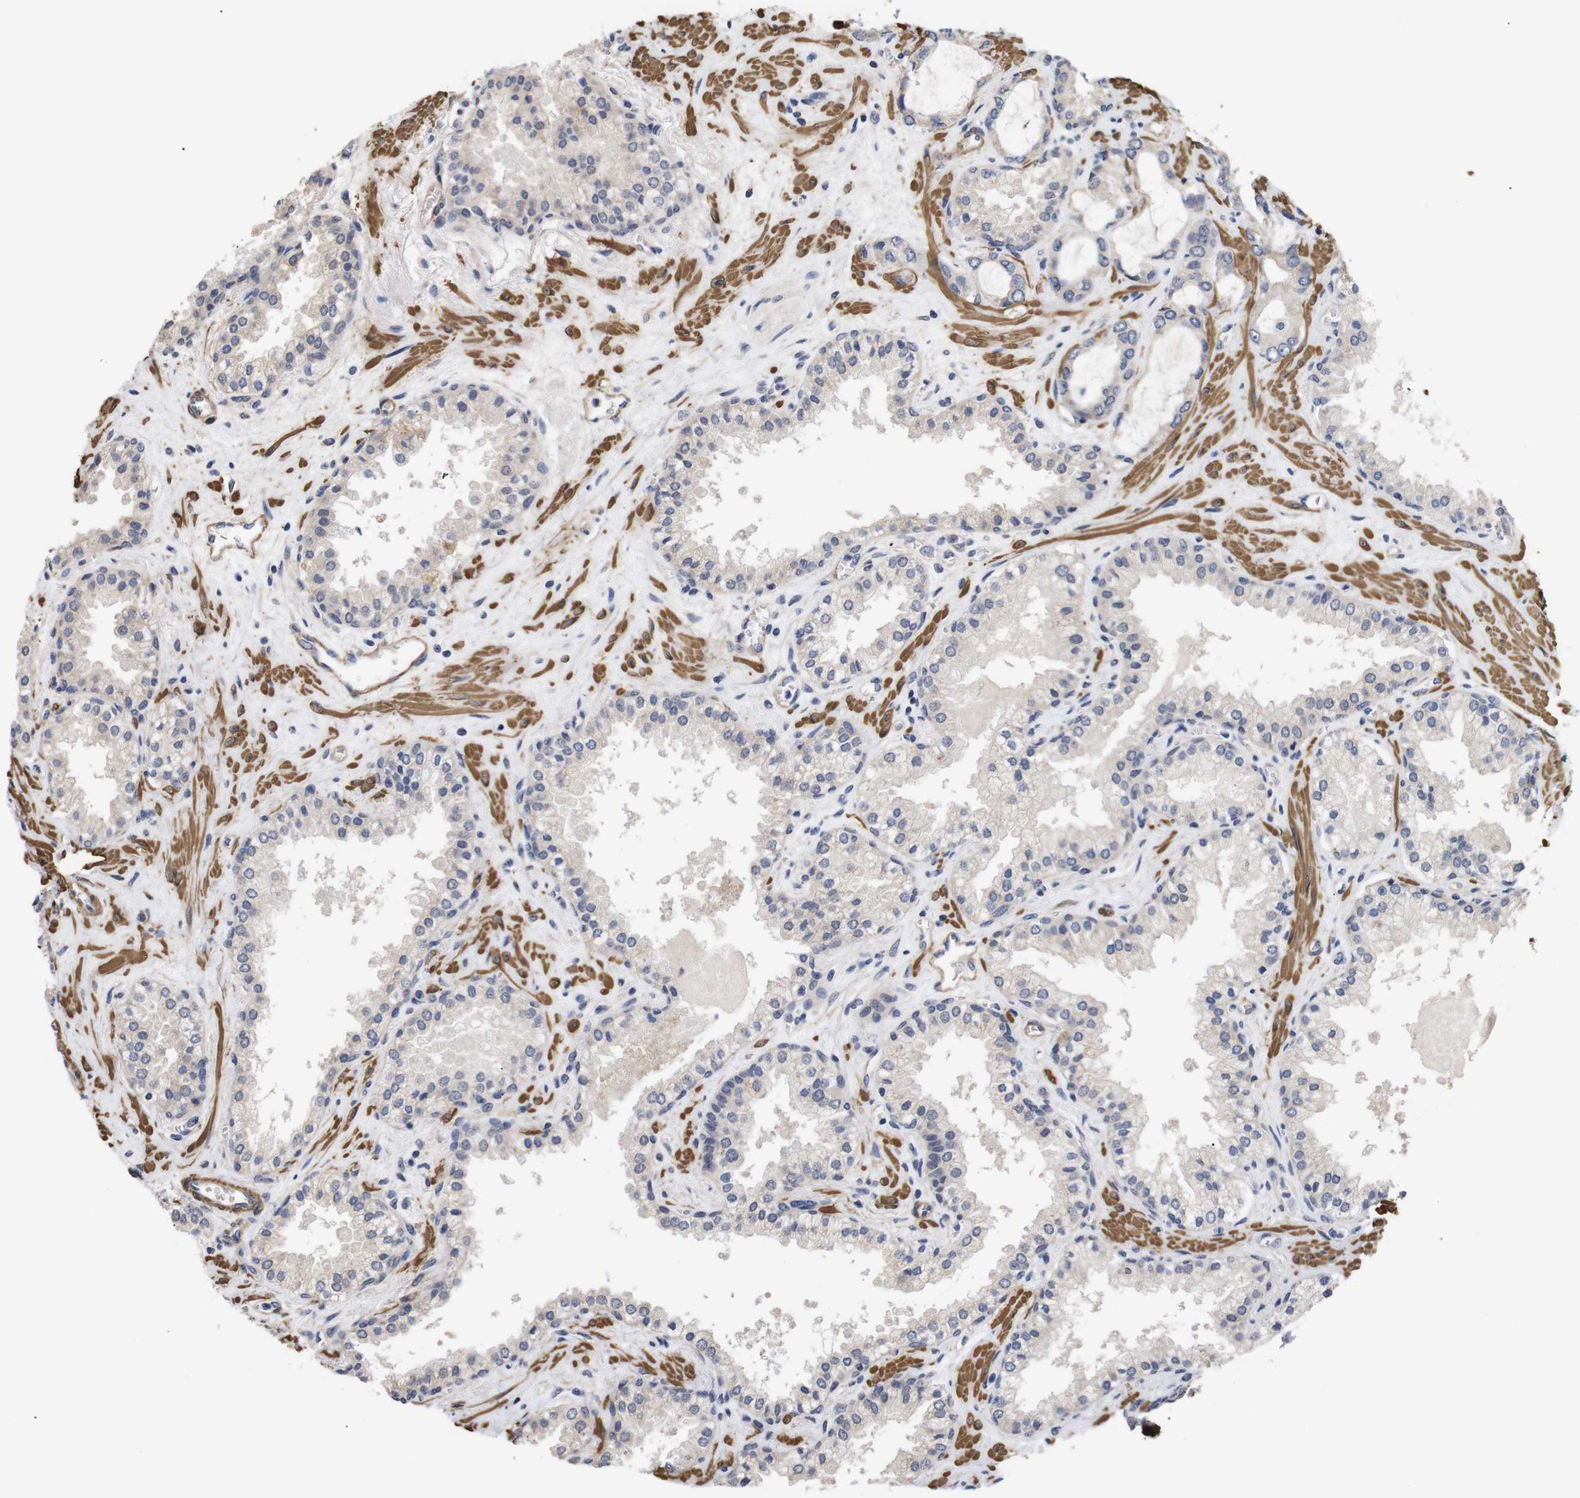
{"staining": {"intensity": "weak", "quantity": ">75%", "location": "cytoplasmic/membranous"}, "tissue": "prostate cancer", "cell_type": "Tumor cells", "image_type": "cancer", "snomed": [{"axis": "morphology", "description": "Adenocarcinoma, Low grade"}, {"axis": "topography", "description": "Prostate"}], "caption": "A brown stain shows weak cytoplasmic/membranous expression of a protein in prostate cancer (adenocarcinoma (low-grade)) tumor cells. Nuclei are stained in blue.", "gene": "PDLIM5", "patient": {"sex": "male", "age": 60}}